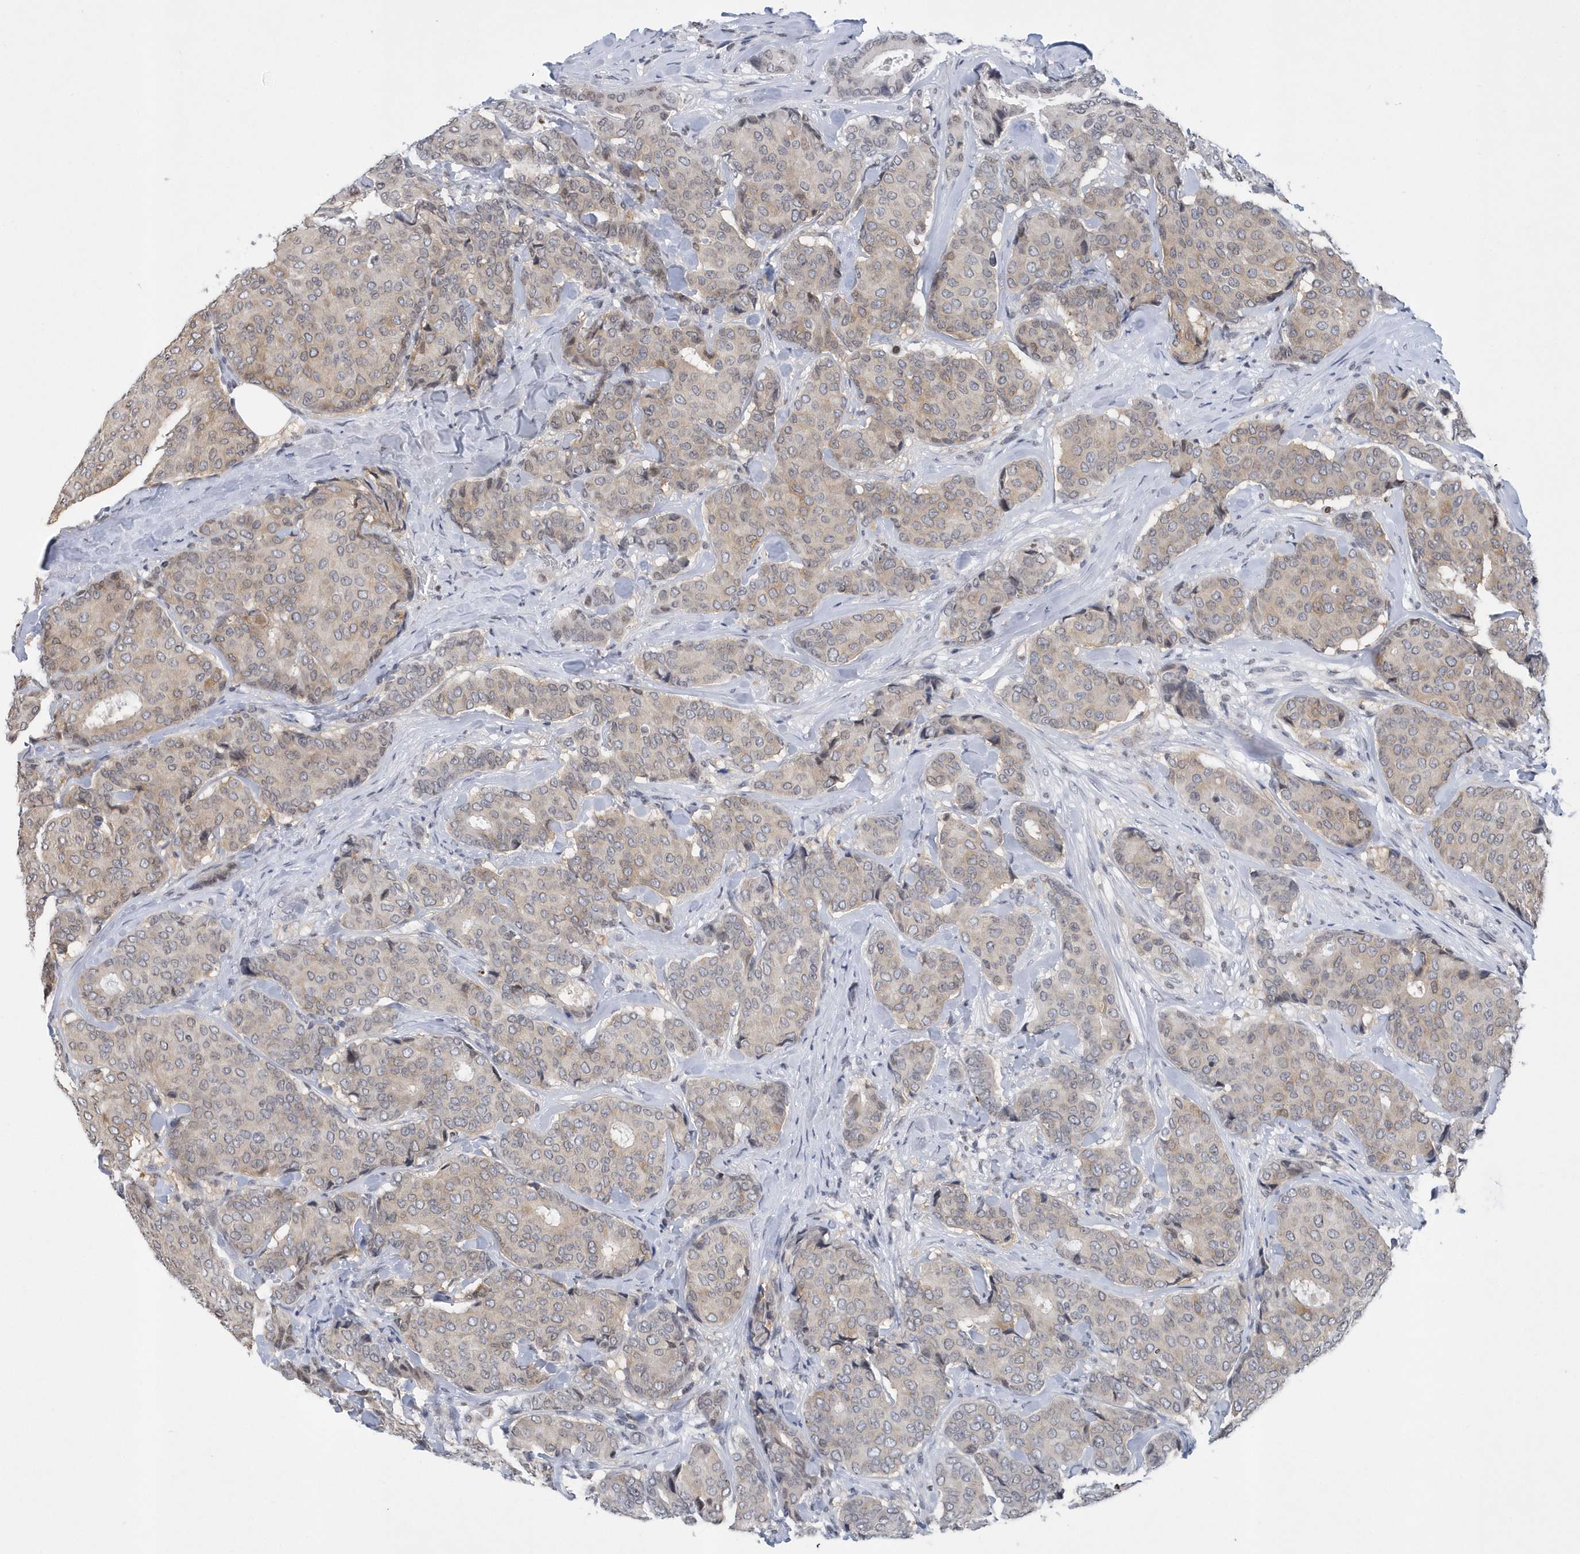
{"staining": {"intensity": "weak", "quantity": "<25%", "location": "cytoplasmic/membranous"}, "tissue": "breast cancer", "cell_type": "Tumor cells", "image_type": "cancer", "snomed": [{"axis": "morphology", "description": "Duct carcinoma"}, {"axis": "topography", "description": "Breast"}], "caption": "Immunohistochemistry (IHC) micrograph of breast cancer (infiltrating ductal carcinoma) stained for a protein (brown), which reveals no positivity in tumor cells.", "gene": "VWA5B2", "patient": {"sex": "female", "age": 75}}